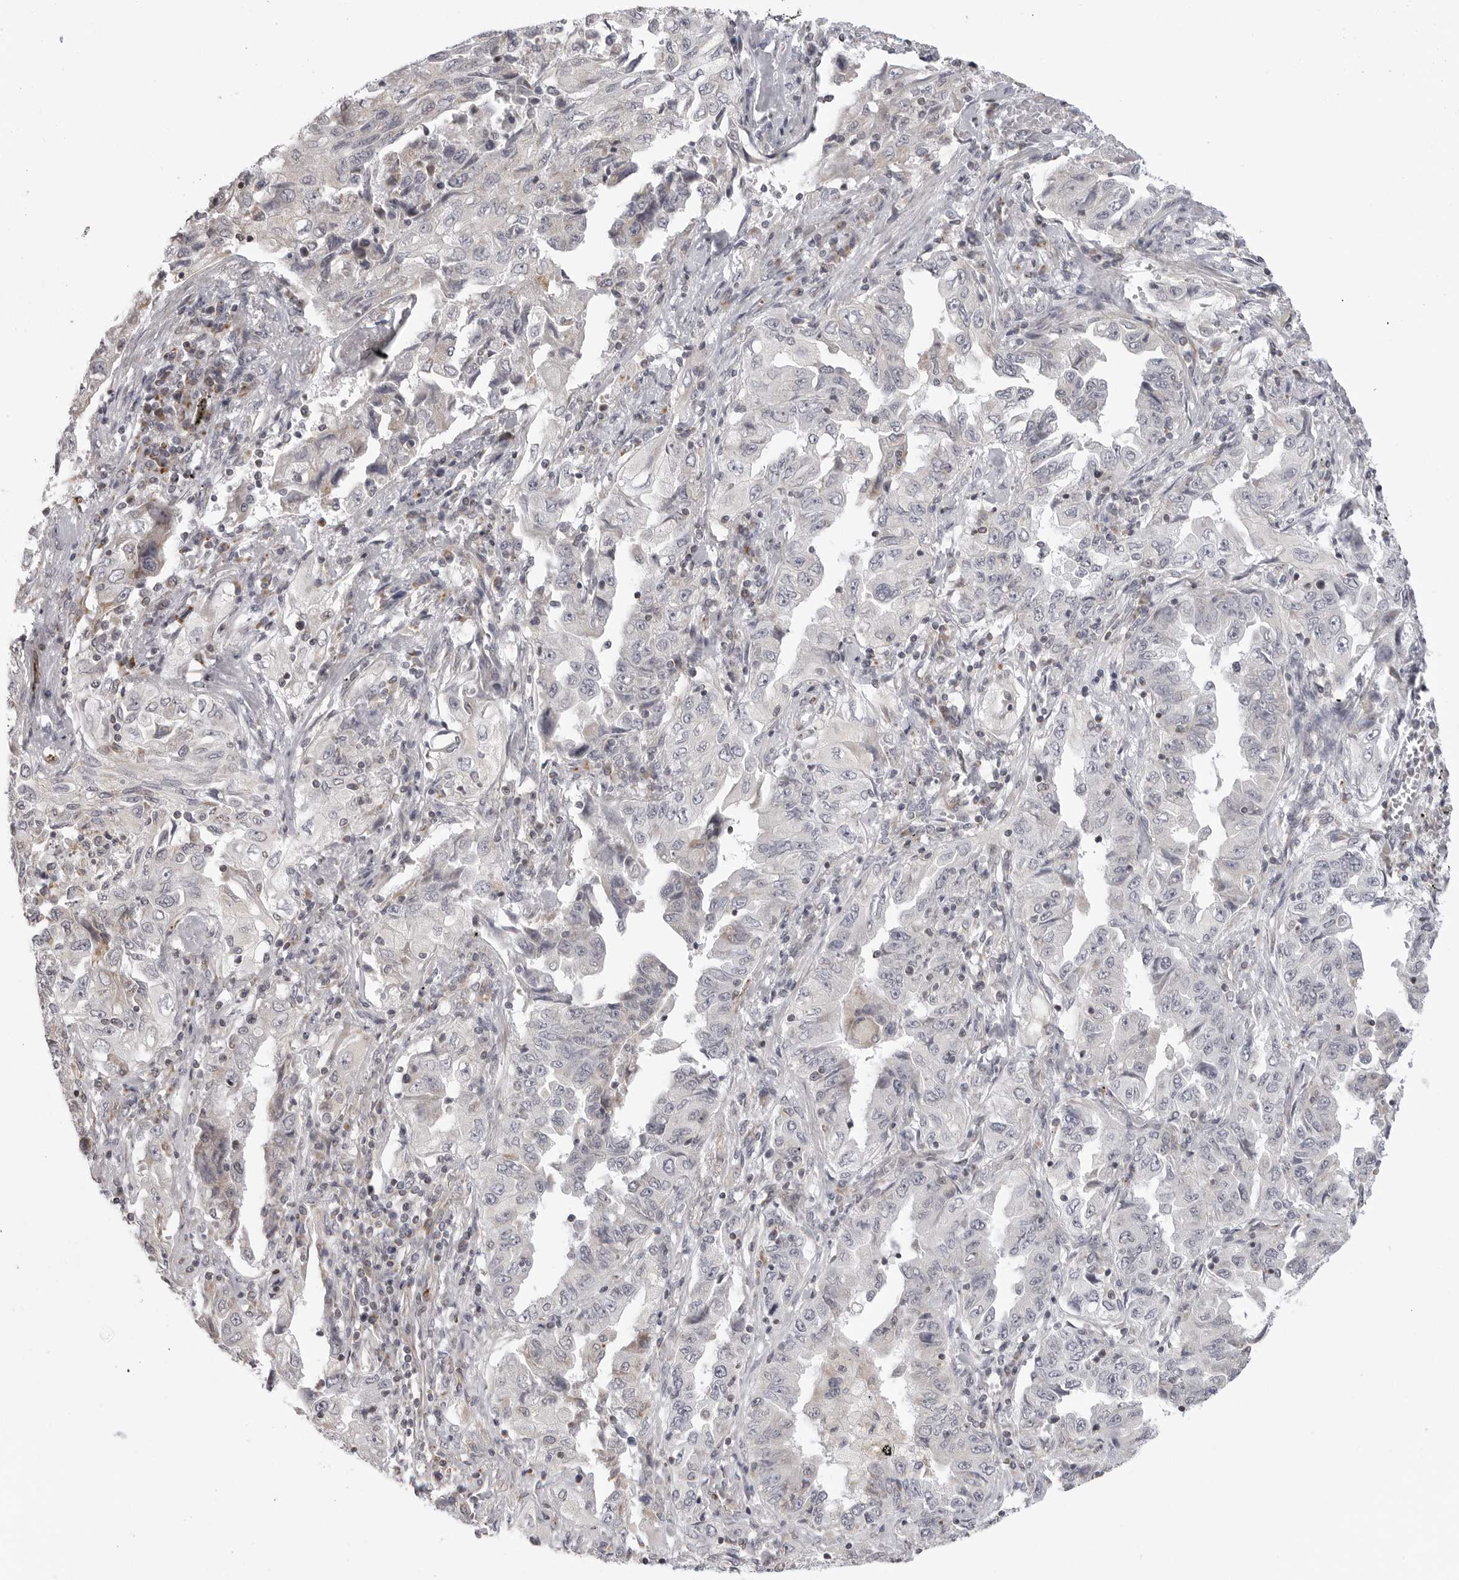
{"staining": {"intensity": "negative", "quantity": "none", "location": "none"}, "tissue": "lung cancer", "cell_type": "Tumor cells", "image_type": "cancer", "snomed": [{"axis": "morphology", "description": "Adenocarcinoma, NOS"}, {"axis": "topography", "description": "Lung"}], "caption": "Histopathology image shows no significant protein positivity in tumor cells of lung cancer (adenocarcinoma).", "gene": "MAP7D1", "patient": {"sex": "female", "age": 51}}